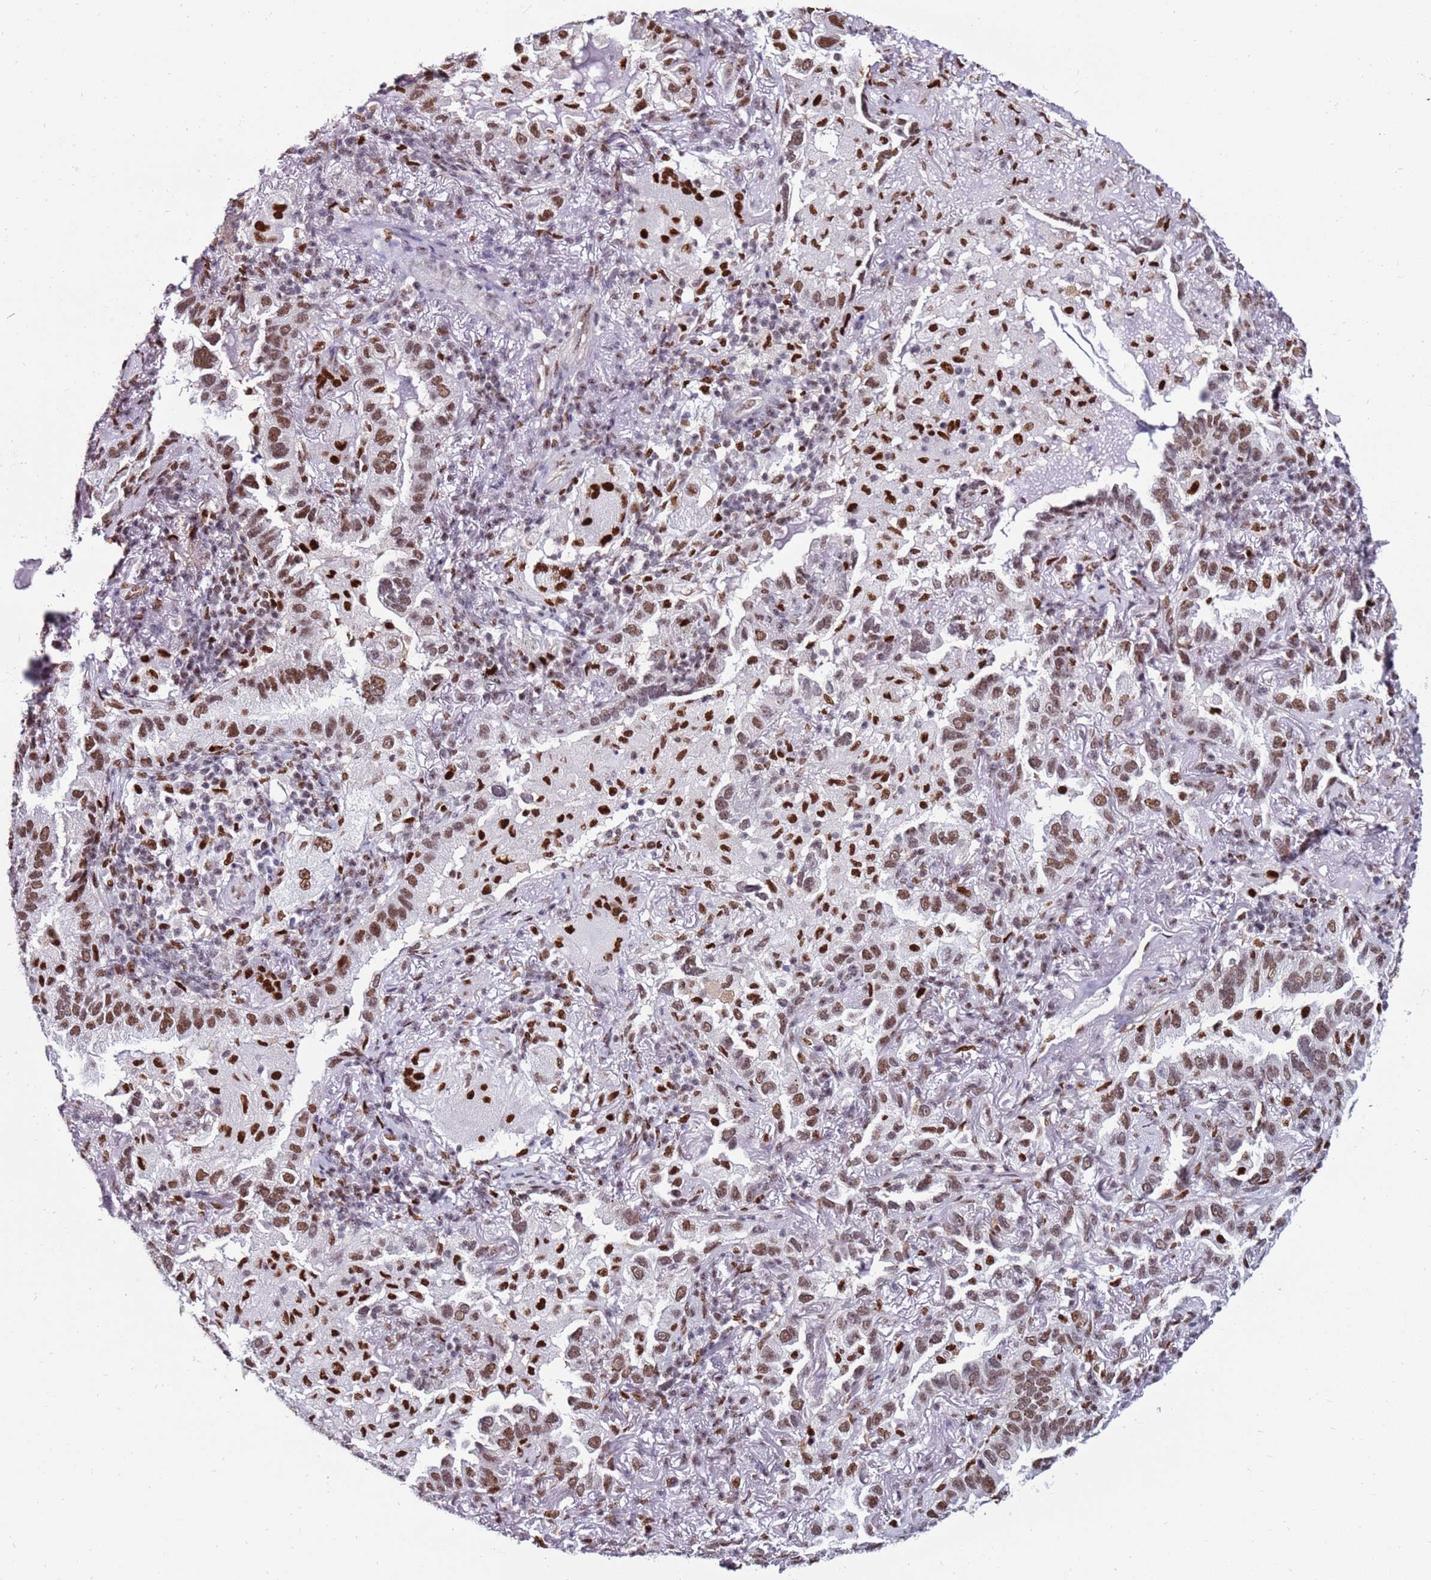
{"staining": {"intensity": "moderate", "quantity": ">75%", "location": "nuclear"}, "tissue": "lung cancer", "cell_type": "Tumor cells", "image_type": "cancer", "snomed": [{"axis": "morphology", "description": "Adenocarcinoma, NOS"}, {"axis": "topography", "description": "Lung"}], "caption": "A histopathology image showing moderate nuclear positivity in approximately >75% of tumor cells in lung adenocarcinoma, as visualized by brown immunohistochemical staining.", "gene": "KPNA4", "patient": {"sex": "female", "age": 69}}